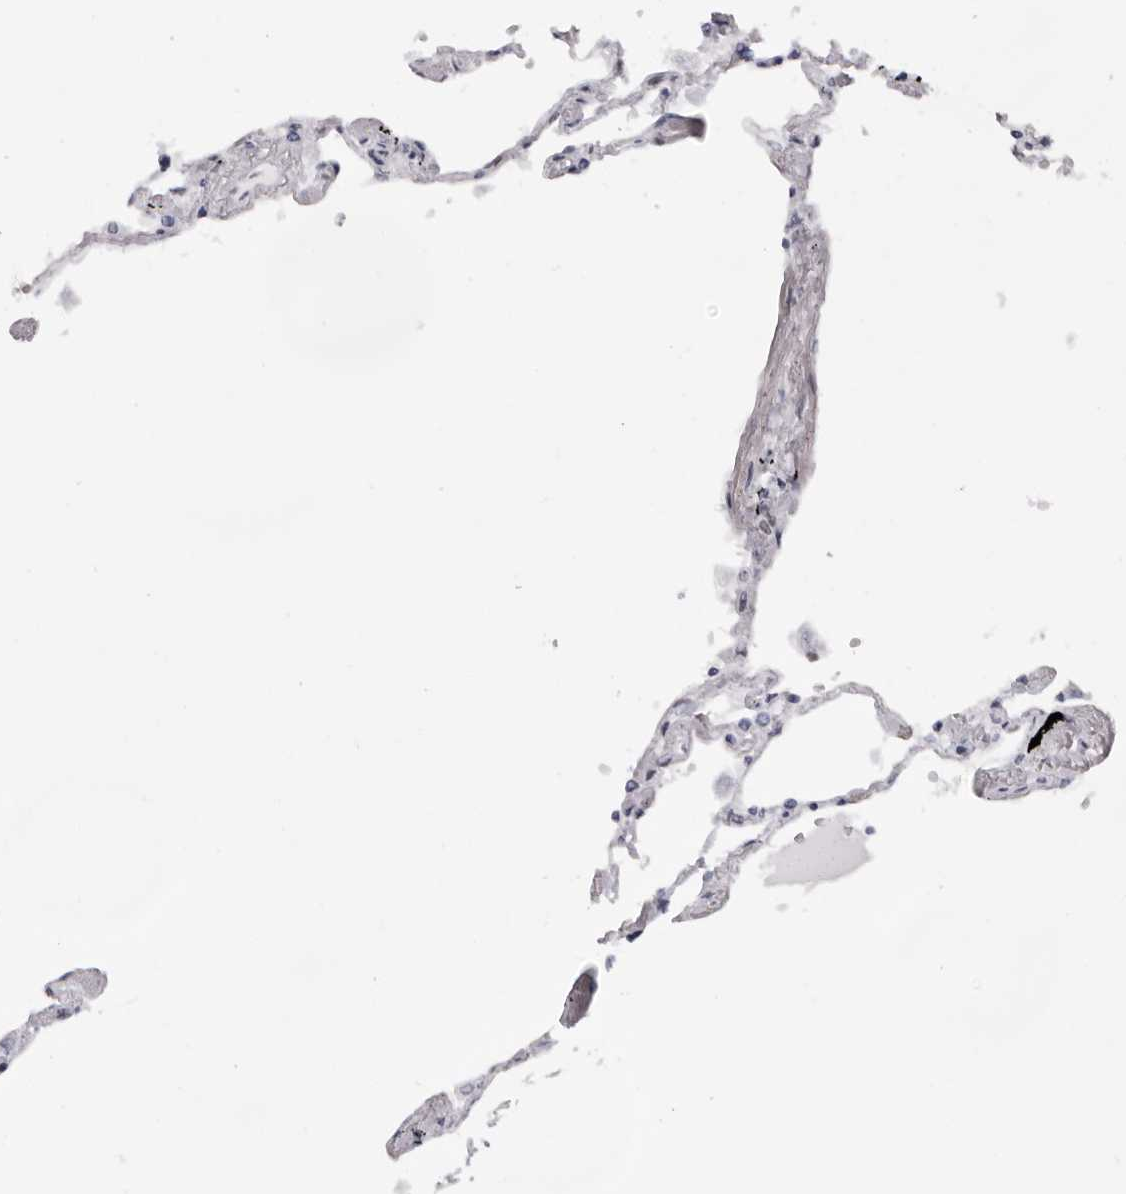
{"staining": {"intensity": "moderate", "quantity": "25%-75%", "location": "nuclear"}, "tissue": "lung", "cell_type": "Alveolar cells", "image_type": "normal", "snomed": [{"axis": "morphology", "description": "Normal tissue, NOS"}, {"axis": "topography", "description": "Lung"}], "caption": "Immunohistochemical staining of unremarkable lung shows 25%-75% levels of moderate nuclear protein expression in approximately 25%-75% of alveolar cells. Using DAB (3,3'-diaminobenzidine) (brown) and hematoxylin (blue) stains, captured at high magnification using brightfield microscopy.", "gene": "IRF2BP2", "patient": {"sex": "female", "age": 67}}